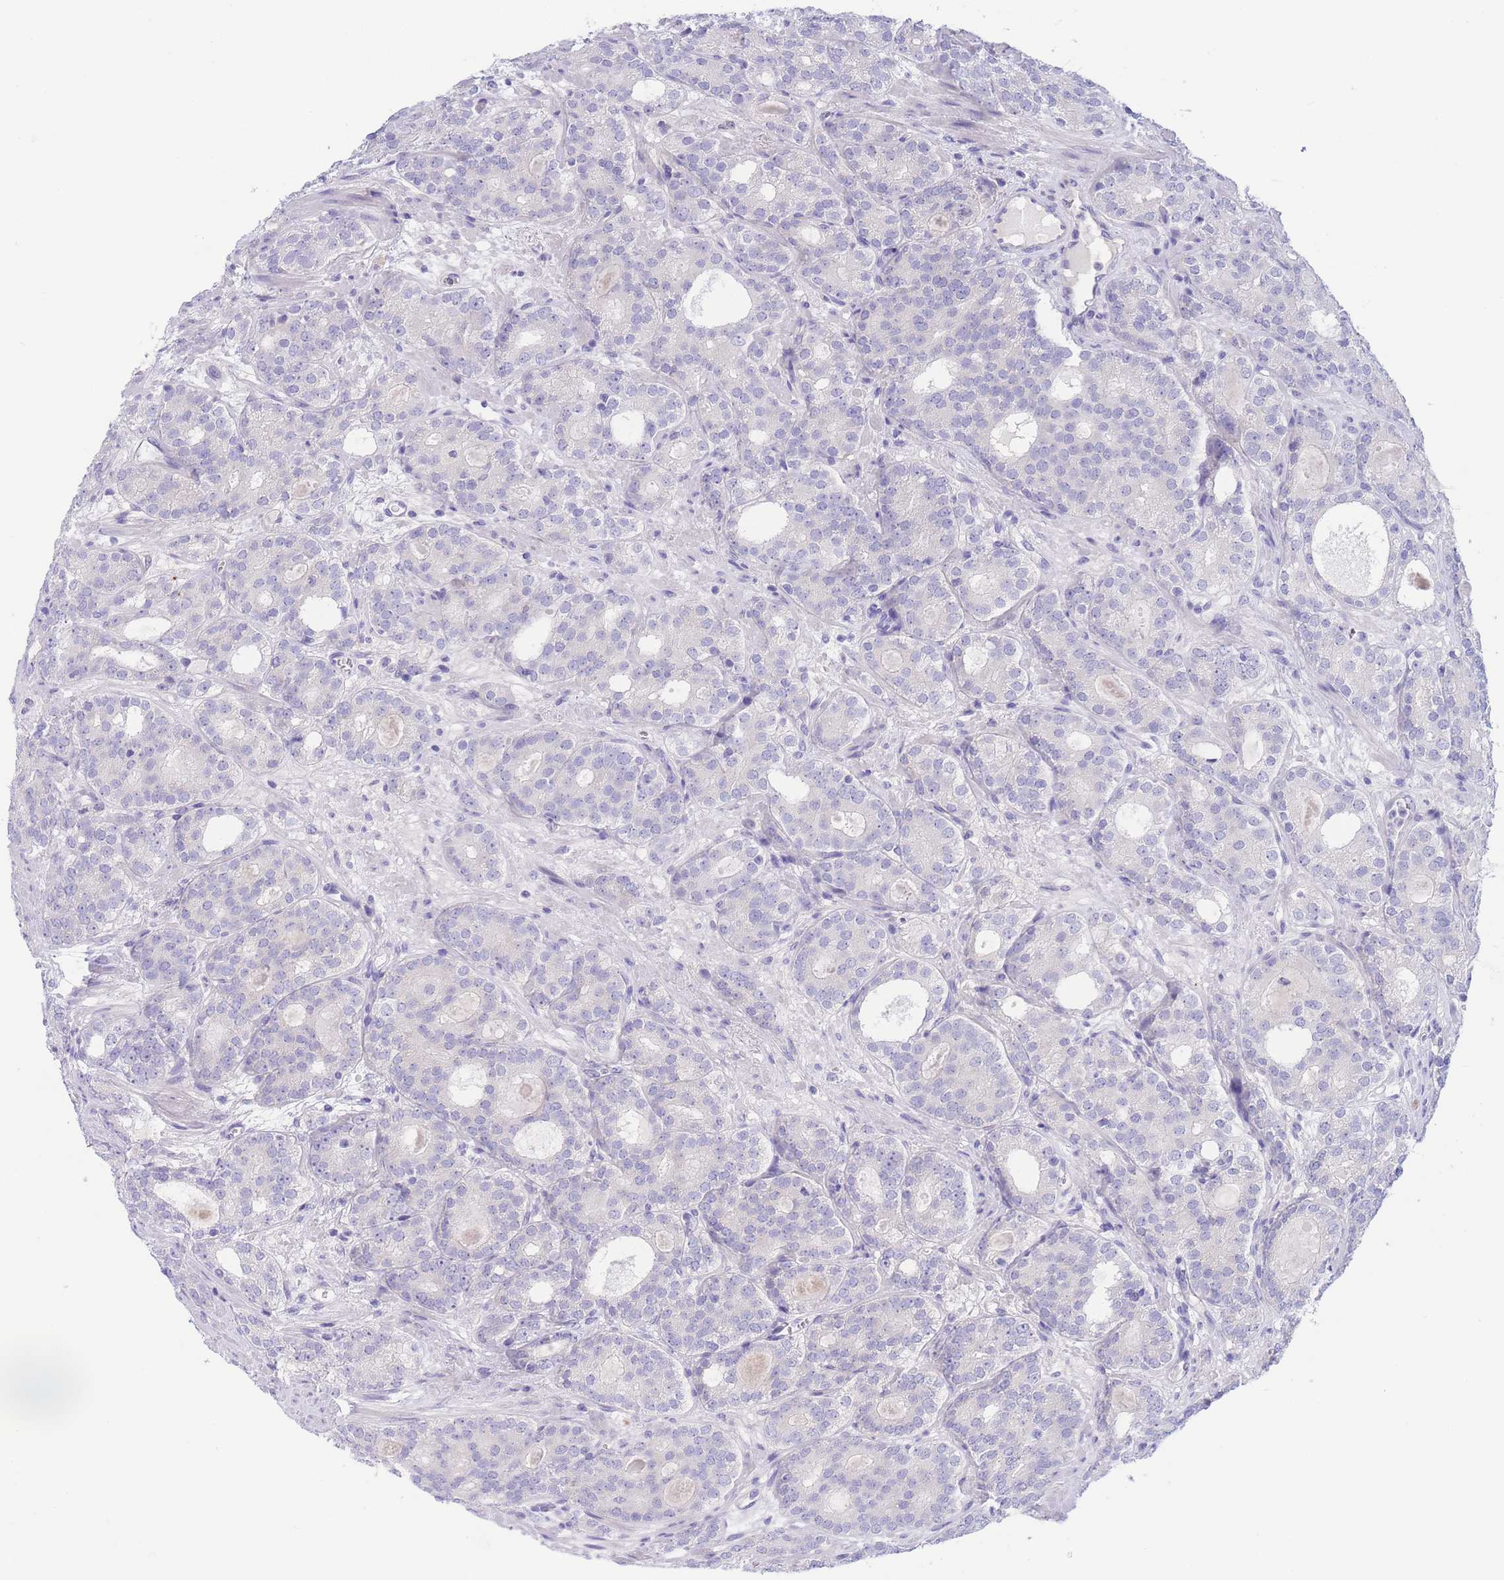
{"staining": {"intensity": "negative", "quantity": "none", "location": "none"}, "tissue": "prostate cancer", "cell_type": "Tumor cells", "image_type": "cancer", "snomed": [{"axis": "morphology", "description": "Adenocarcinoma, High grade"}, {"axis": "topography", "description": "Prostate"}], "caption": "The image shows no significant positivity in tumor cells of prostate high-grade adenocarcinoma.", "gene": "PCDHB3", "patient": {"sex": "male", "age": 64}}